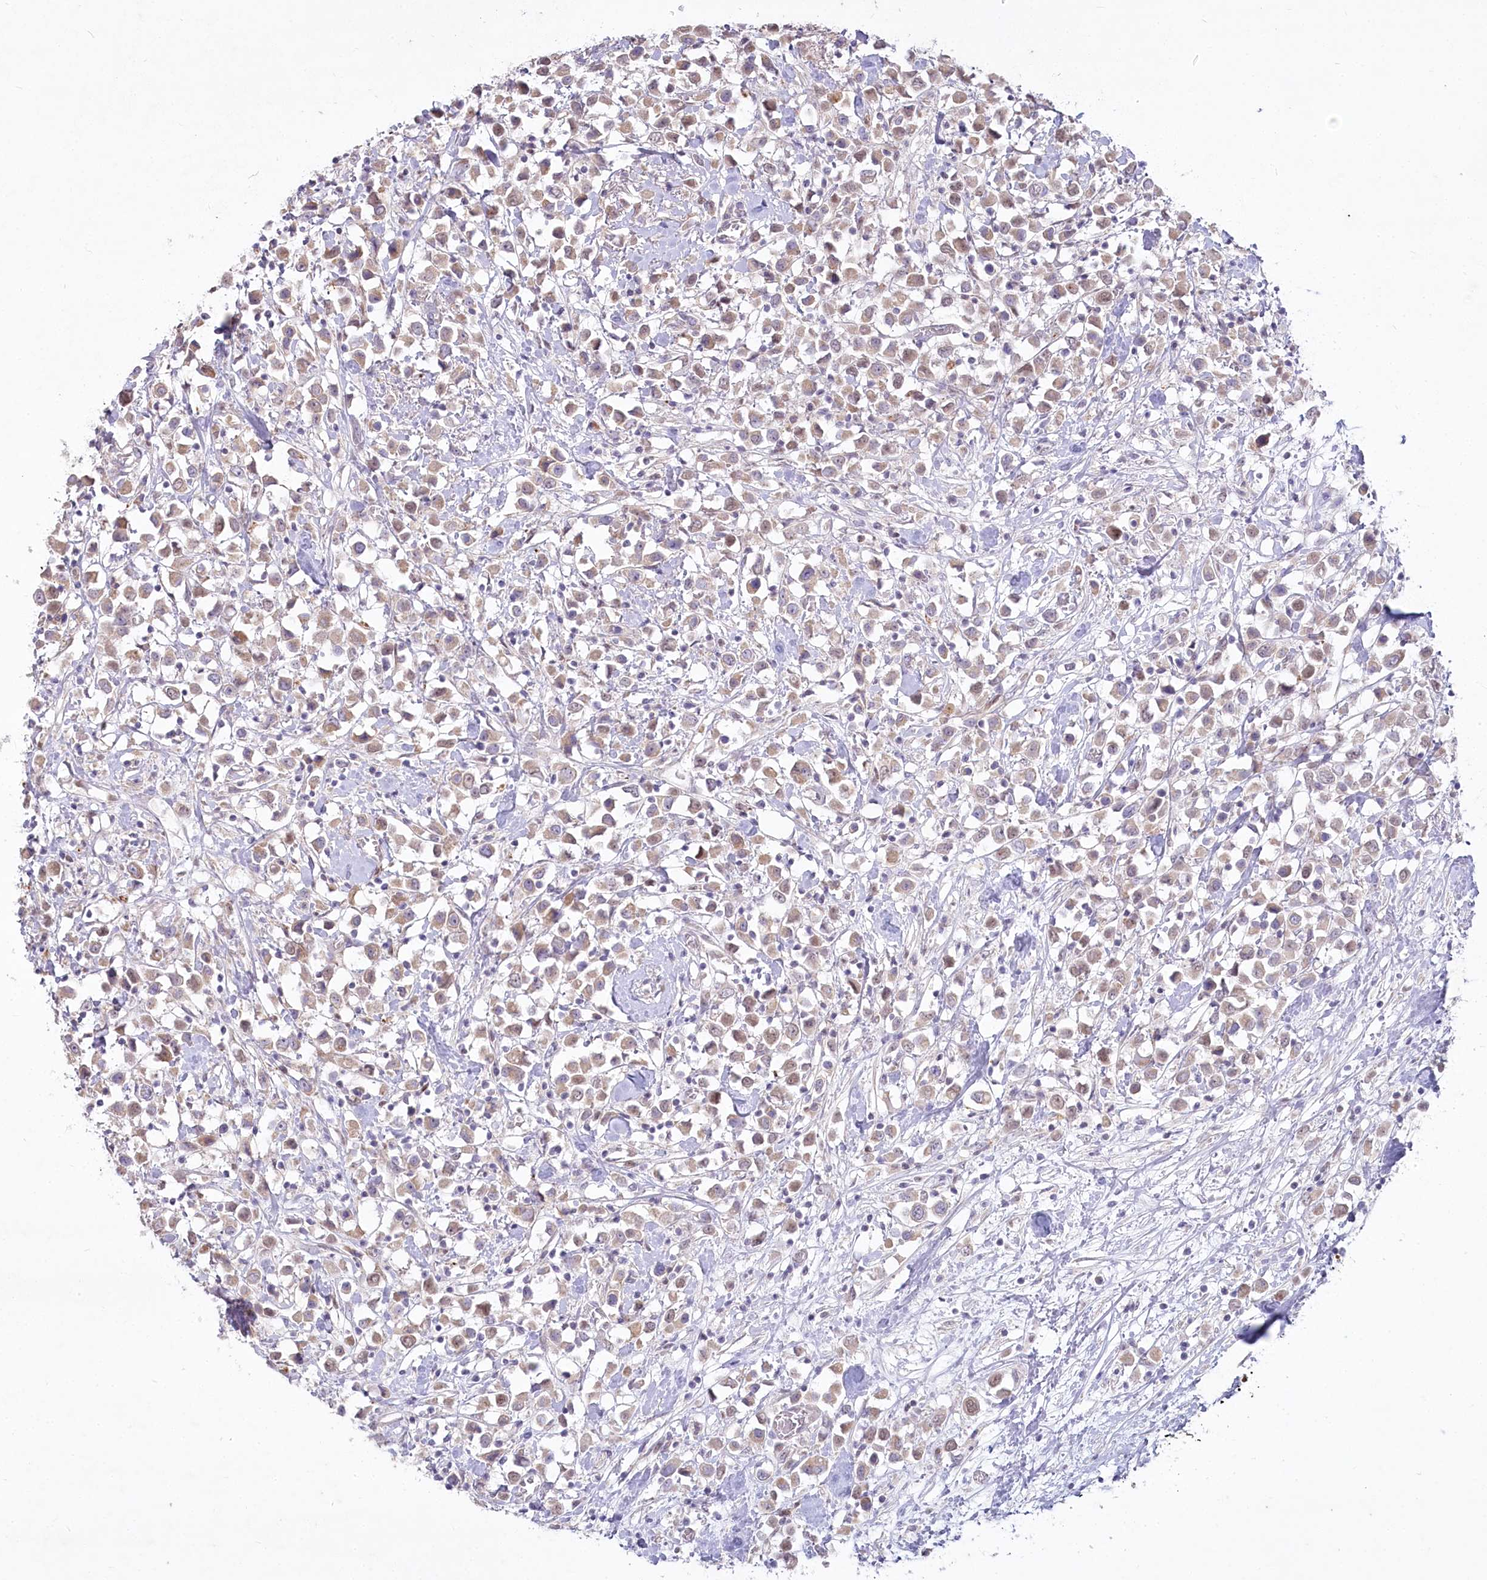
{"staining": {"intensity": "weak", "quantity": ">75%", "location": "cytoplasmic/membranous"}, "tissue": "breast cancer", "cell_type": "Tumor cells", "image_type": "cancer", "snomed": [{"axis": "morphology", "description": "Duct carcinoma"}, {"axis": "topography", "description": "Breast"}], "caption": "Protein staining of breast infiltrating ductal carcinoma tissue demonstrates weak cytoplasmic/membranous expression in about >75% of tumor cells. (Brightfield microscopy of DAB IHC at high magnification).", "gene": "ABITRAM", "patient": {"sex": "female", "age": 61}}